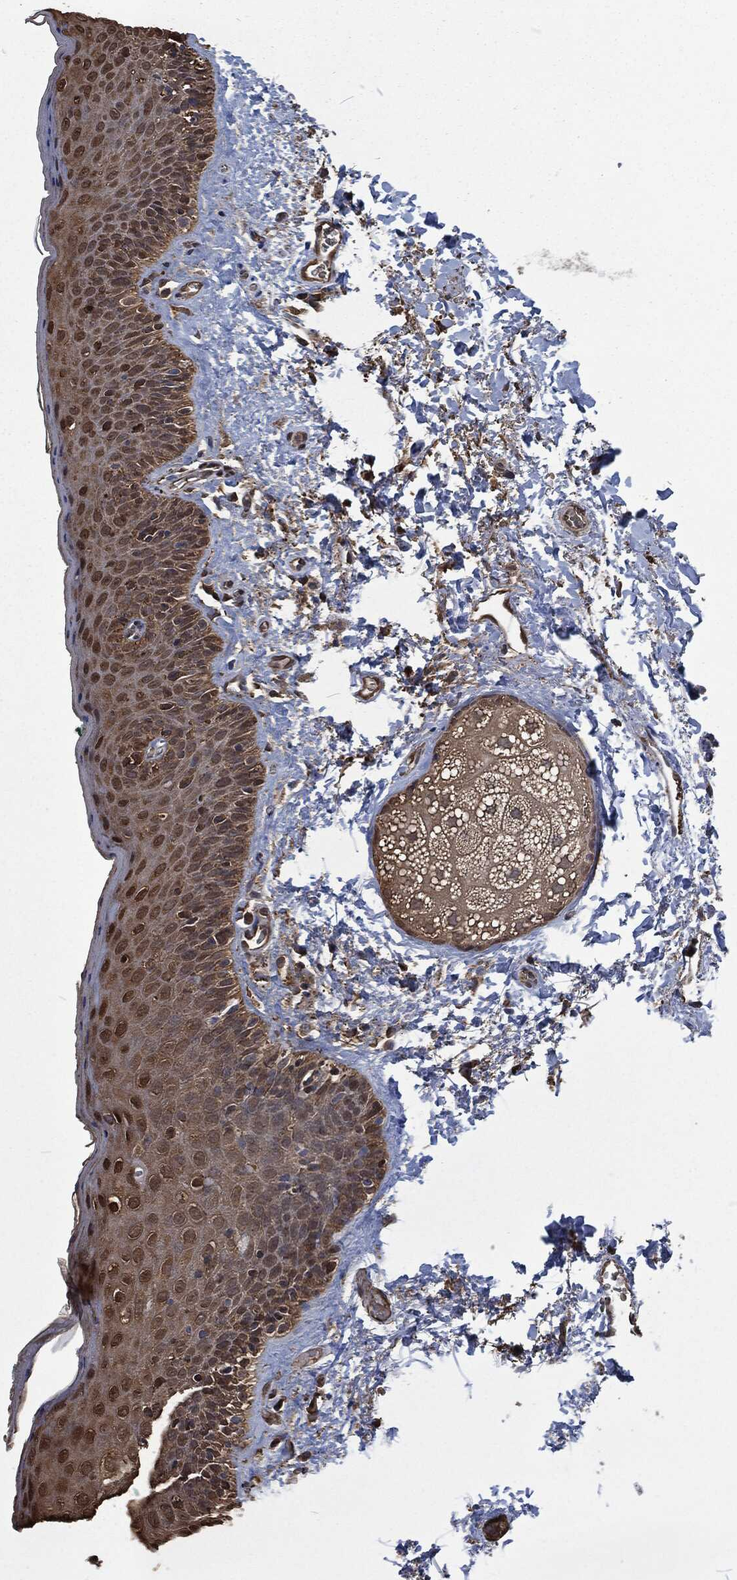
{"staining": {"intensity": "moderate", "quantity": ">75%", "location": "cytoplasmic/membranous,nuclear"}, "tissue": "vagina", "cell_type": "Squamous epithelial cells", "image_type": "normal", "snomed": [{"axis": "morphology", "description": "Normal tissue, NOS"}, {"axis": "topography", "description": "Vagina"}], "caption": "Protein expression analysis of unremarkable vagina demonstrates moderate cytoplasmic/membranous,nuclear expression in approximately >75% of squamous epithelial cells. (brown staining indicates protein expression, while blue staining denotes nuclei).", "gene": "PRDX4", "patient": {"sex": "female", "age": 66}}